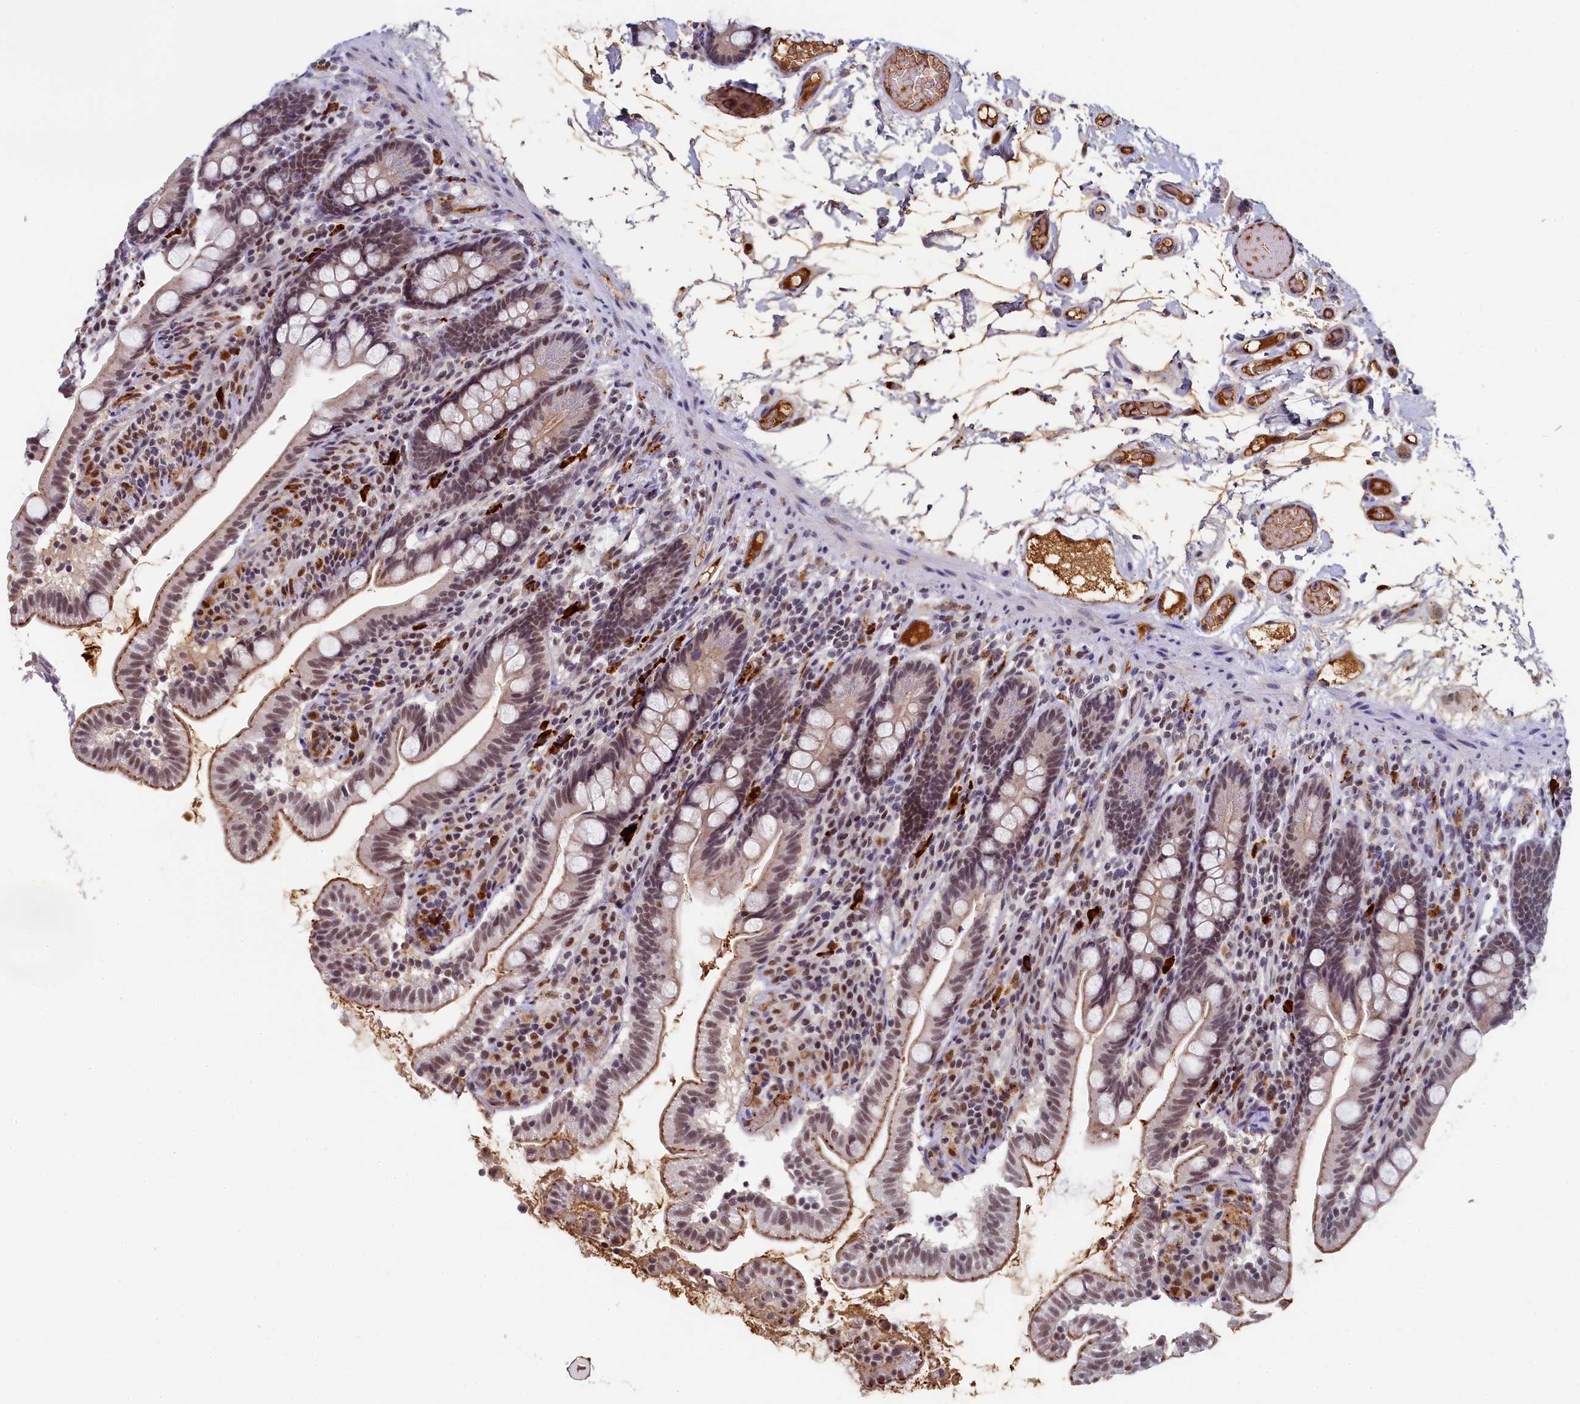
{"staining": {"intensity": "moderate", "quantity": "25%-75%", "location": "nuclear"}, "tissue": "small intestine", "cell_type": "Glandular cells", "image_type": "normal", "snomed": [{"axis": "morphology", "description": "Normal tissue, NOS"}, {"axis": "topography", "description": "Small intestine"}], "caption": "A histopathology image of human small intestine stained for a protein shows moderate nuclear brown staining in glandular cells. (IHC, brightfield microscopy, high magnification).", "gene": "INTS14", "patient": {"sex": "female", "age": 64}}